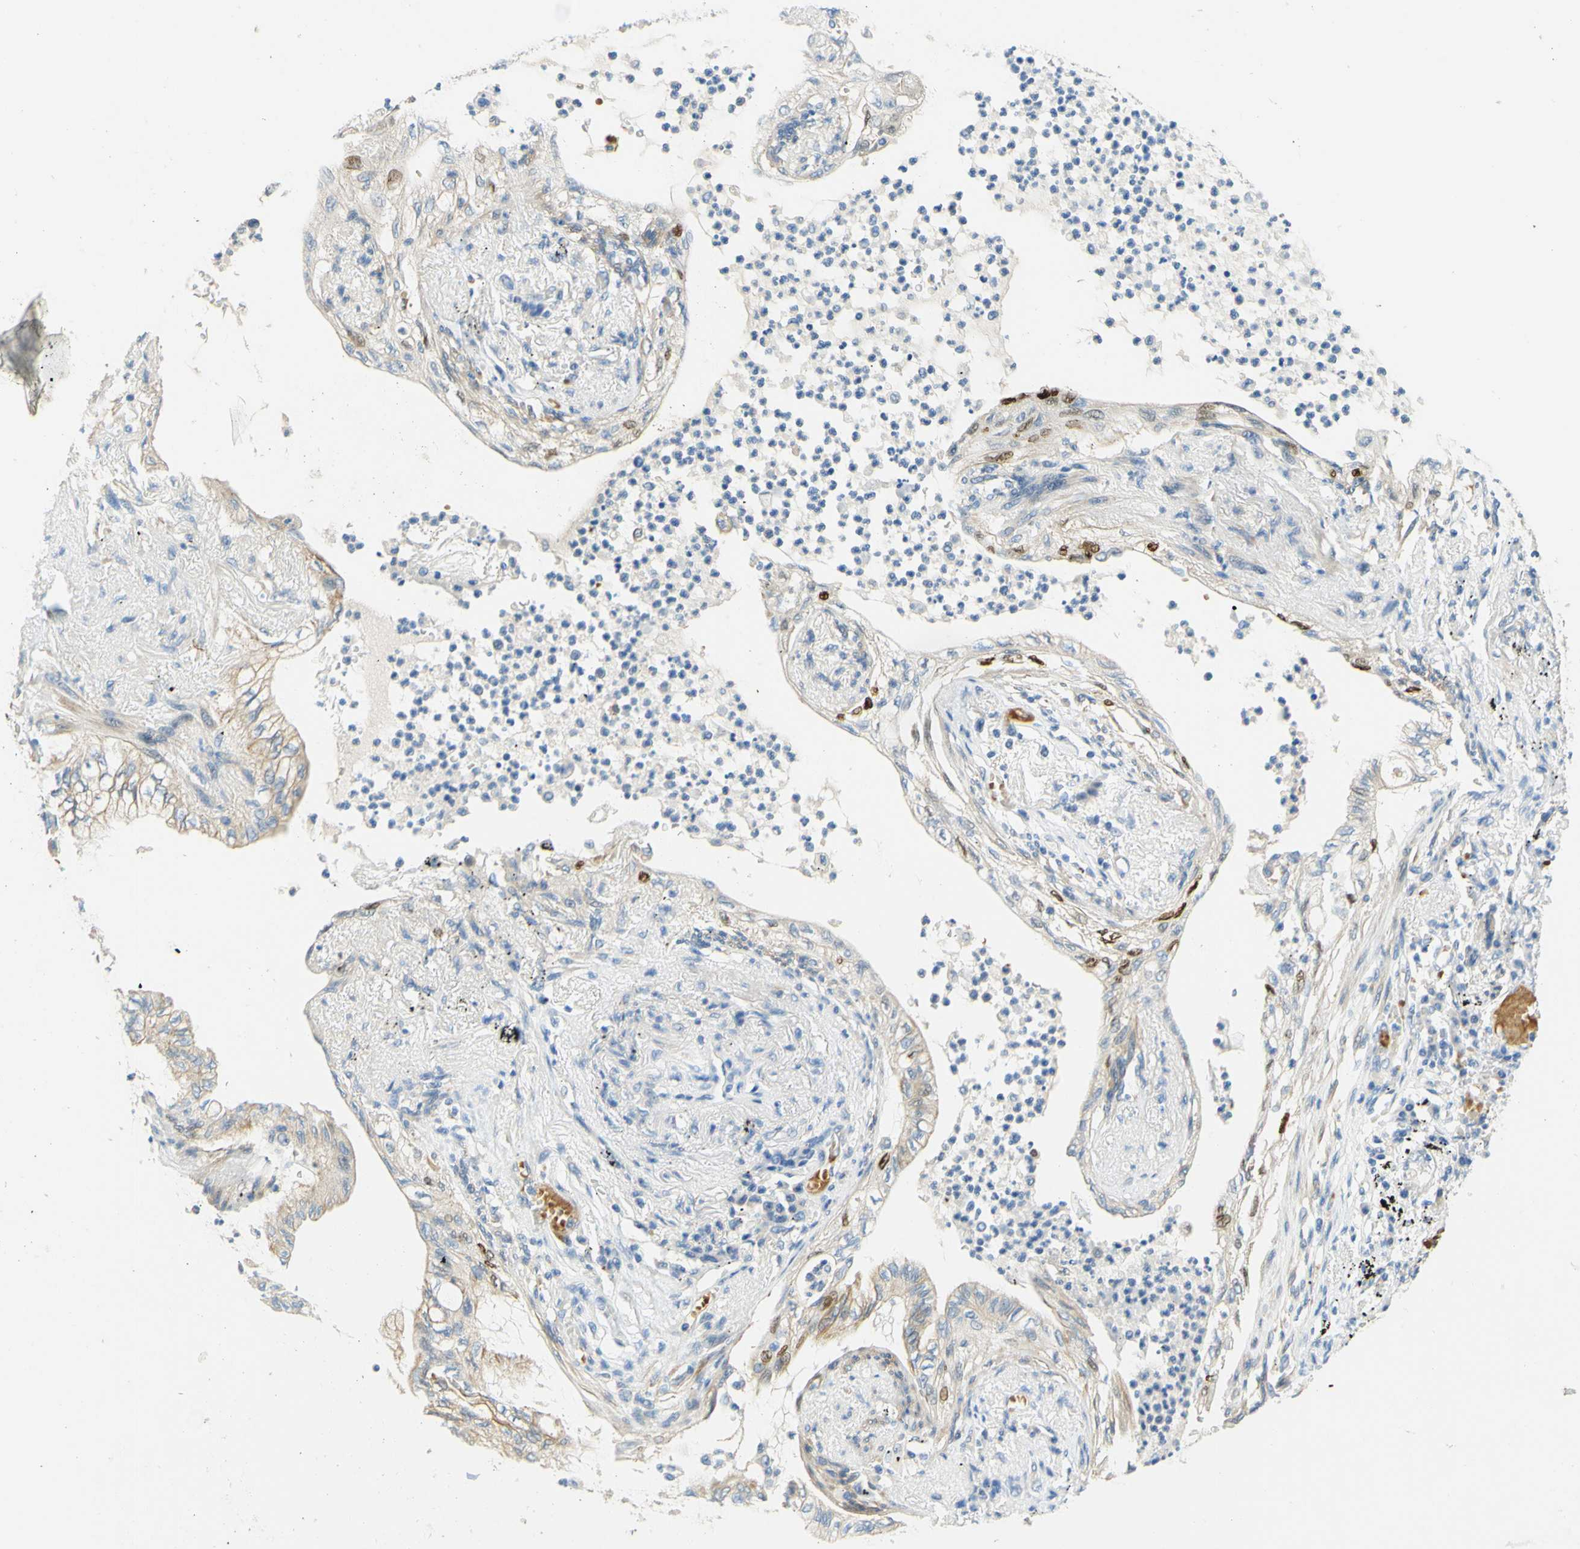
{"staining": {"intensity": "moderate", "quantity": "25%-75%", "location": "cytoplasmic/membranous,nuclear"}, "tissue": "lung cancer", "cell_type": "Tumor cells", "image_type": "cancer", "snomed": [{"axis": "morphology", "description": "Normal tissue, NOS"}, {"axis": "morphology", "description": "Adenocarcinoma, NOS"}, {"axis": "topography", "description": "Bronchus"}, {"axis": "topography", "description": "Lung"}], "caption": "Lung cancer stained with a brown dye demonstrates moderate cytoplasmic/membranous and nuclear positive staining in about 25%-75% of tumor cells.", "gene": "ENTREP2", "patient": {"sex": "female", "age": 70}}